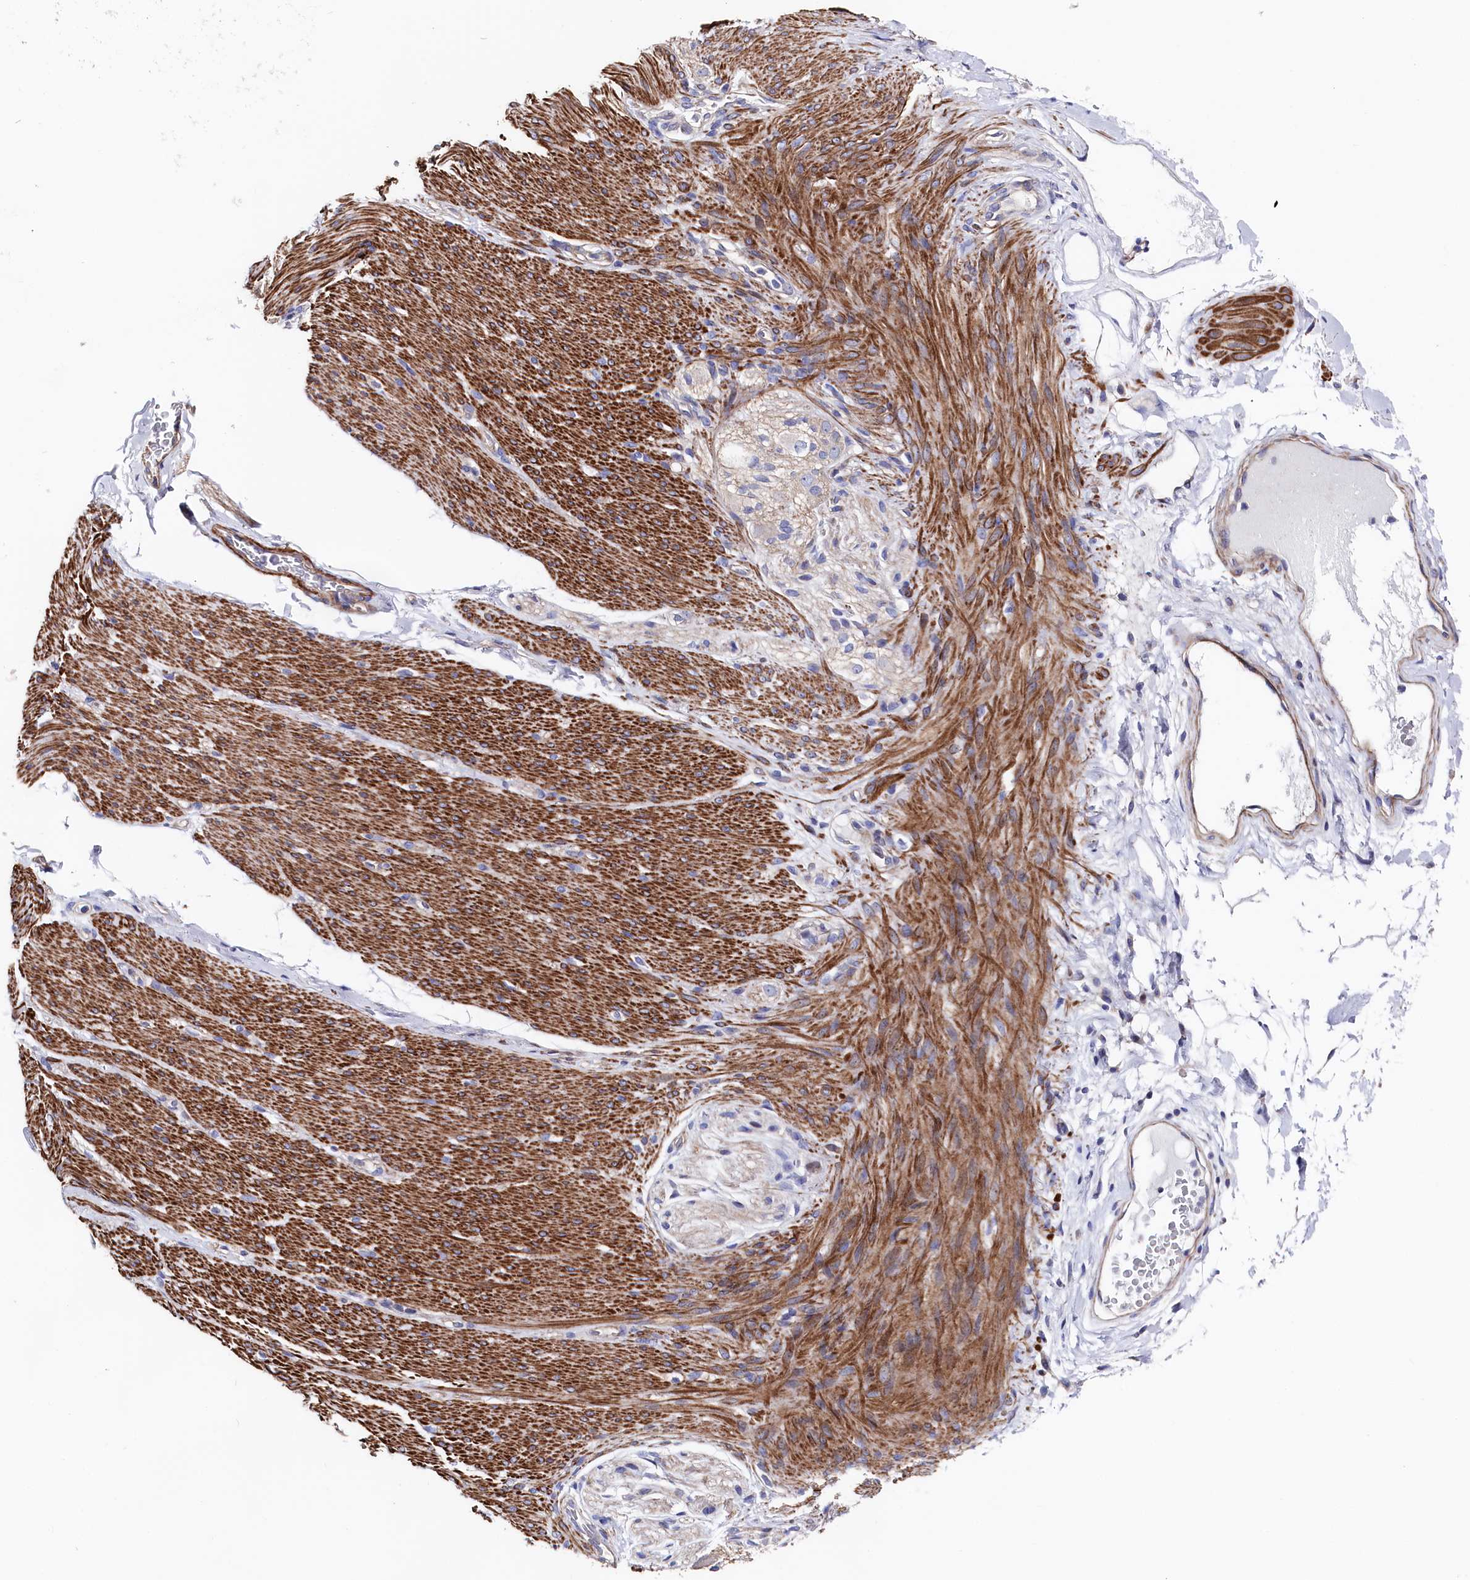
{"staining": {"intensity": "negative", "quantity": "none", "location": "none"}, "tissue": "adipose tissue", "cell_type": "Adipocytes", "image_type": "normal", "snomed": [{"axis": "morphology", "description": "Normal tissue, NOS"}, {"axis": "topography", "description": "Colon"}, {"axis": "topography", "description": "Peripheral nerve tissue"}], "caption": "An image of human adipose tissue is negative for staining in adipocytes. (DAB IHC, high magnification).", "gene": "WNT8A", "patient": {"sex": "female", "age": 61}}